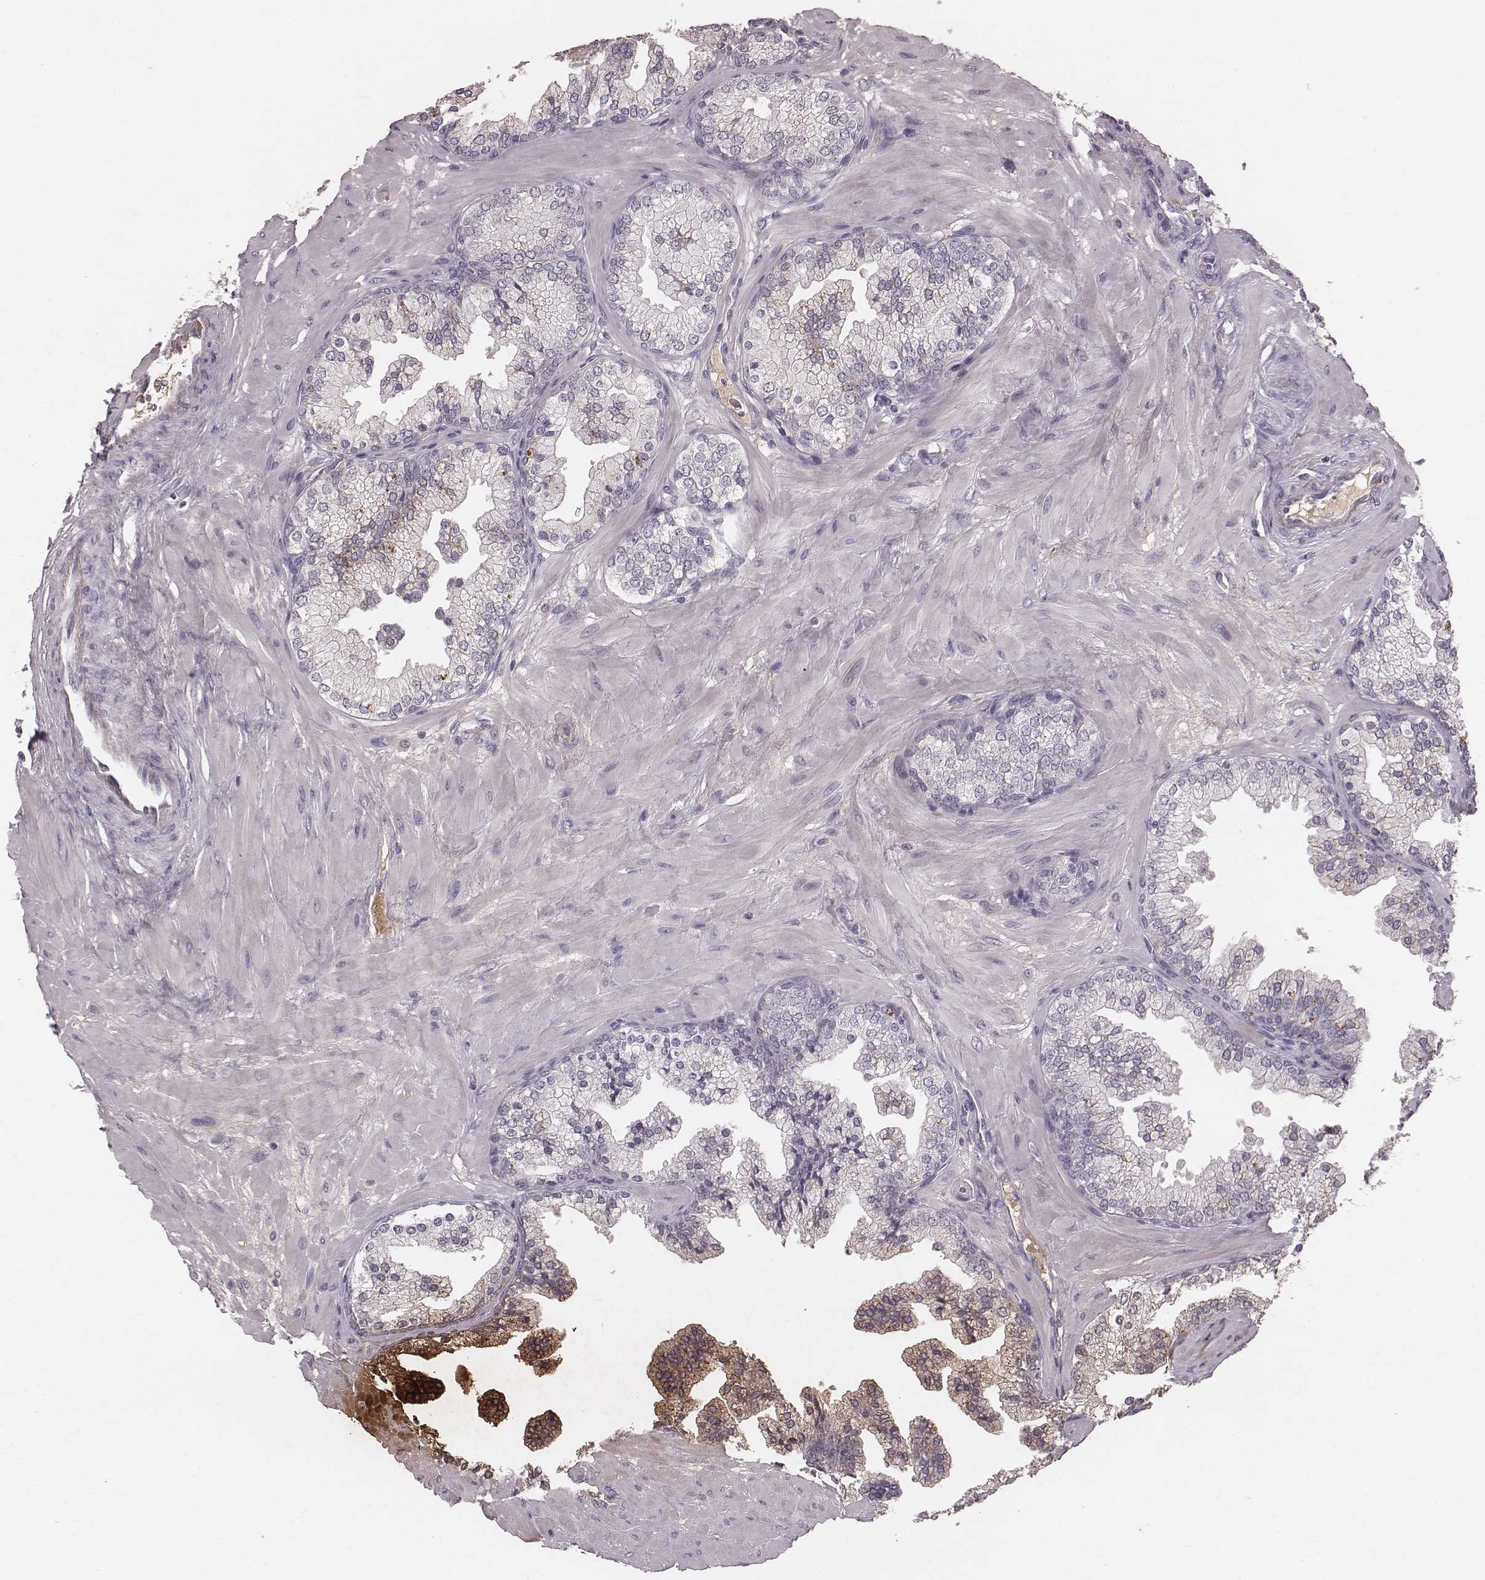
{"staining": {"intensity": "negative", "quantity": "none", "location": "none"}, "tissue": "prostate", "cell_type": "Glandular cells", "image_type": "normal", "snomed": [{"axis": "morphology", "description": "Normal tissue, NOS"}, {"axis": "topography", "description": "Prostate"}, {"axis": "topography", "description": "Peripheral nerve tissue"}], "caption": "Immunohistochemical staining of normal human prostate shows no significant positivity in glandular cells. (Immunohistochemistry (ihc), brightfield microscopy, high magnification).", "gene": "CFTR", "patient": {"sex": "male", "age": 61}}